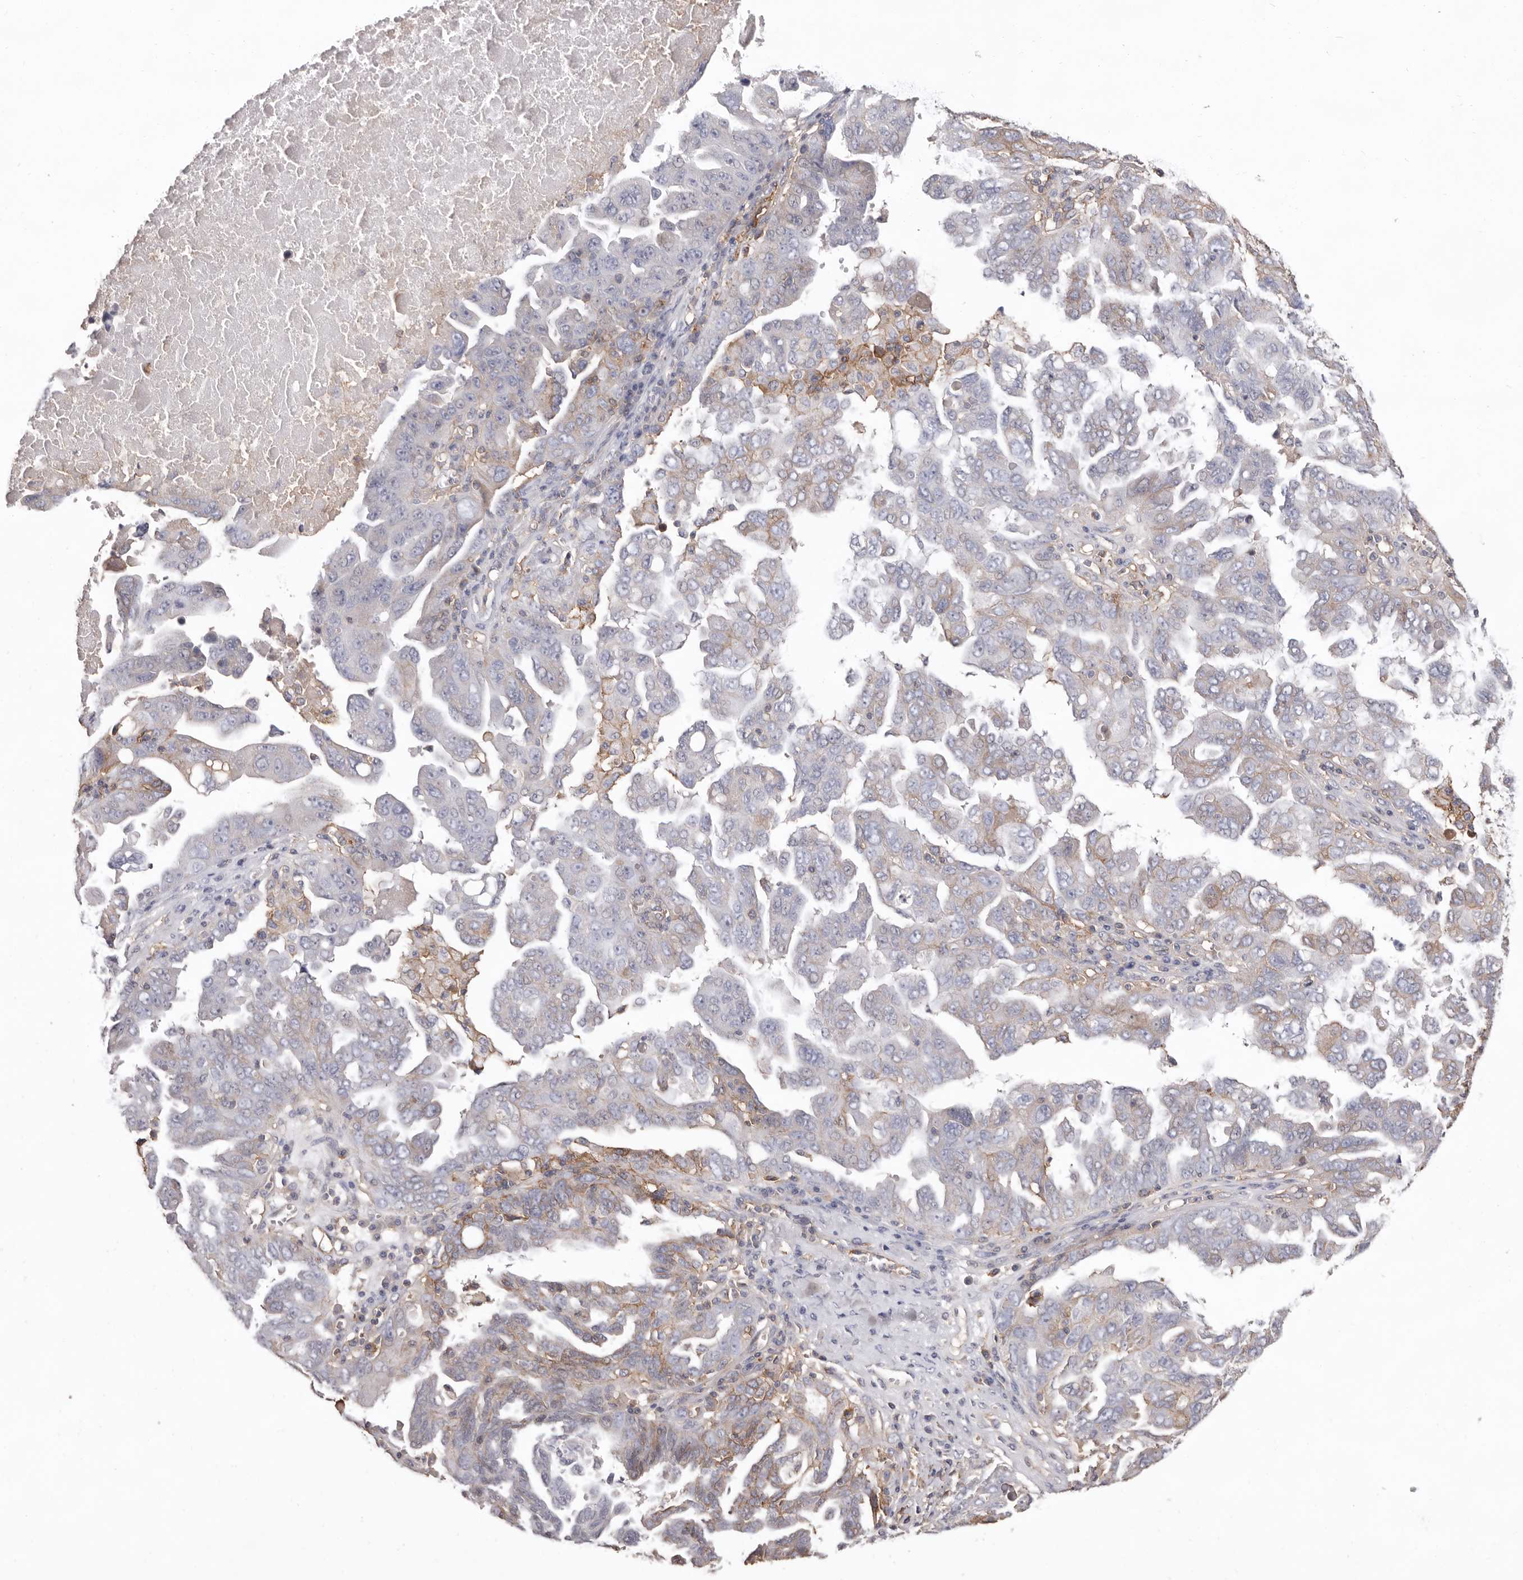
{"staining": {"intensity": "weak", "quantity": "<25%", "location": "cytoplasmic/membranous"}, "tissue": "ovarian cancer", "cell_type": "Tumor cells", "image_type": "cancer", "snomed": [{"axis": "morphology", "description": "Carcinoma, endometroid"}, {"axis": "topography", "description": "Ovary"}], "caption": "DAB immunohistochemical staining of endometroid carcinoma (ovarian) demonstrates no significant expression in tumor cells. (Brightfield microscopy of DAB (3,3'-diaminobenzidine) IHC at high magnification).", "gene": "MMACHC", "patient": {"sex": "female", "age": 62}}